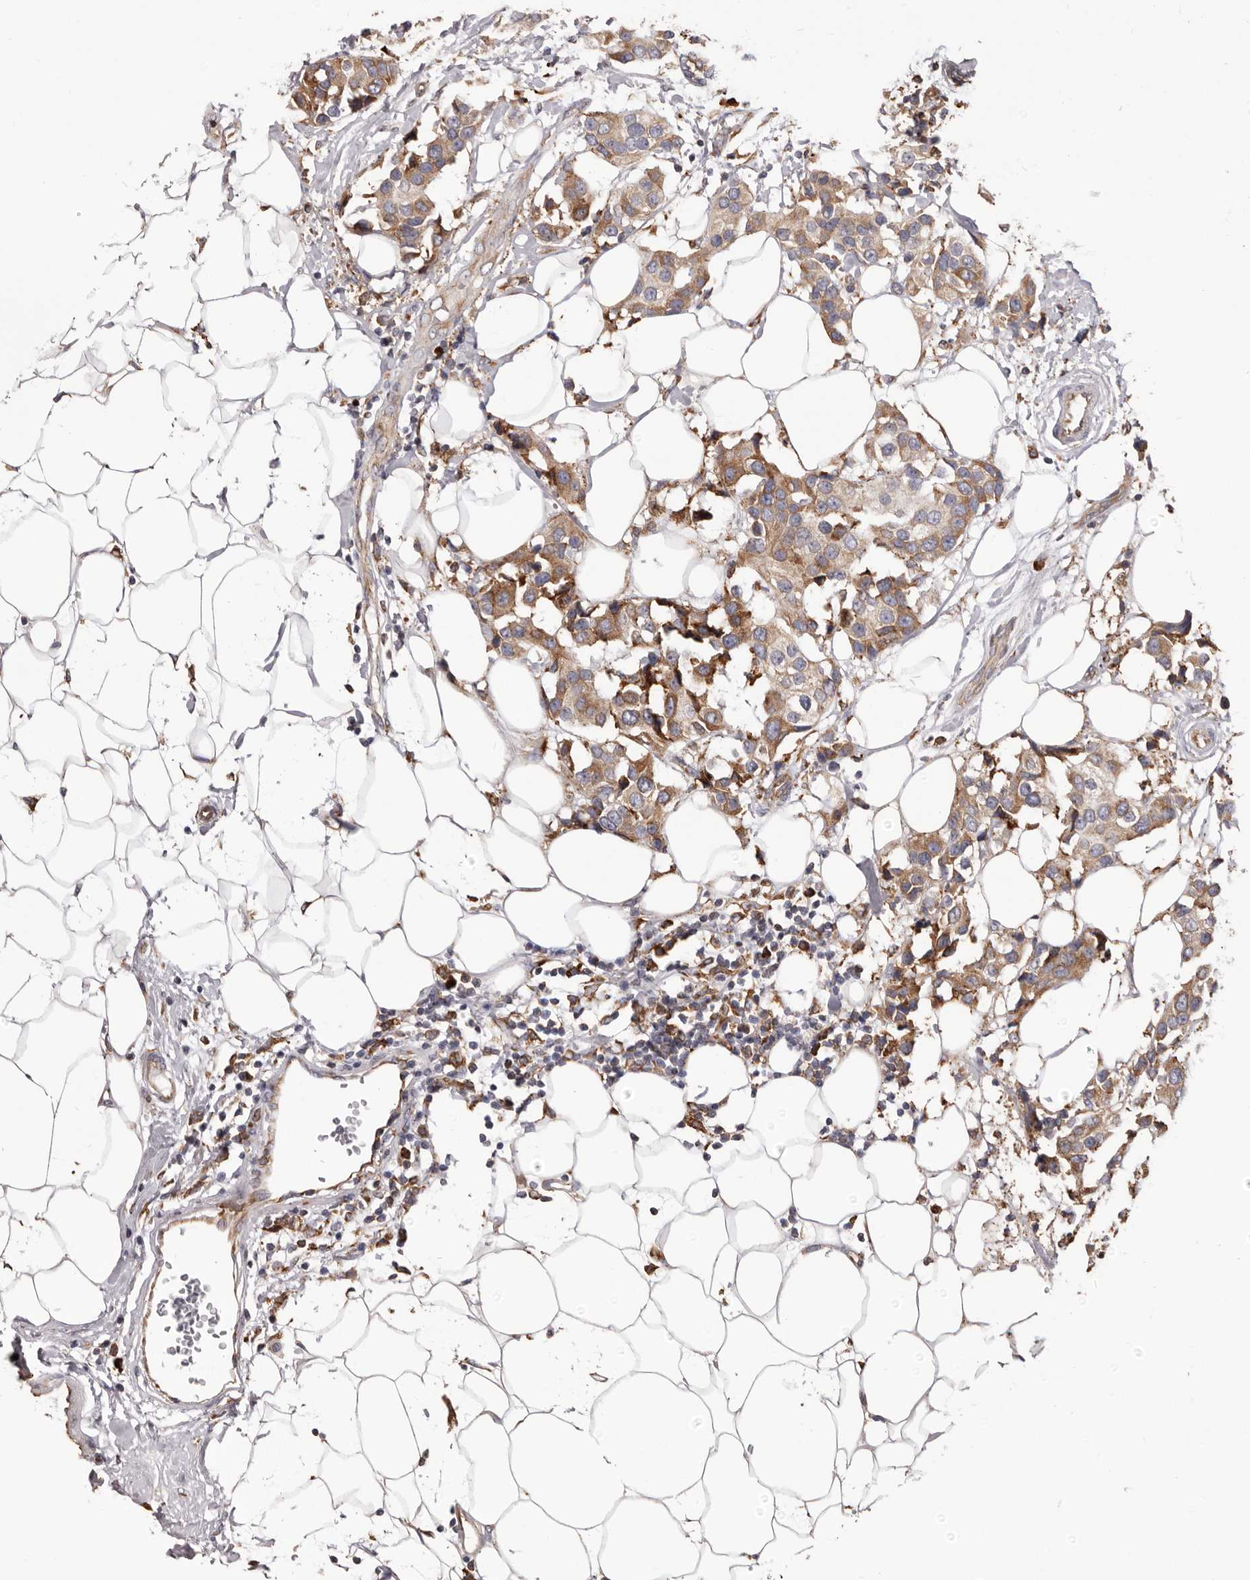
{"staining": {"intensity": "moderate", "quantity": ">75%", "location": "cytoplasmic/membranous"}, "tissue": "breast cancer", "cell_type": "Tumor cells", "image_type": "cancer", "snomed": [{"axis": "morphology", "description": "Normal tissue, NOS"}, {"axis": "morphology", "description": "Duct carcinoma"}, {"axis": "topography", "description": "Breast"}], "caption": "Immunohistochemical staining of human breast cancer (intraductal carcinoma) shows moderate cytoplasmic/membranous protein positivity in approximately >75% of tumor cells.", "gene": "QRSL1", "patient": {"sex": "female", "age": 39}}